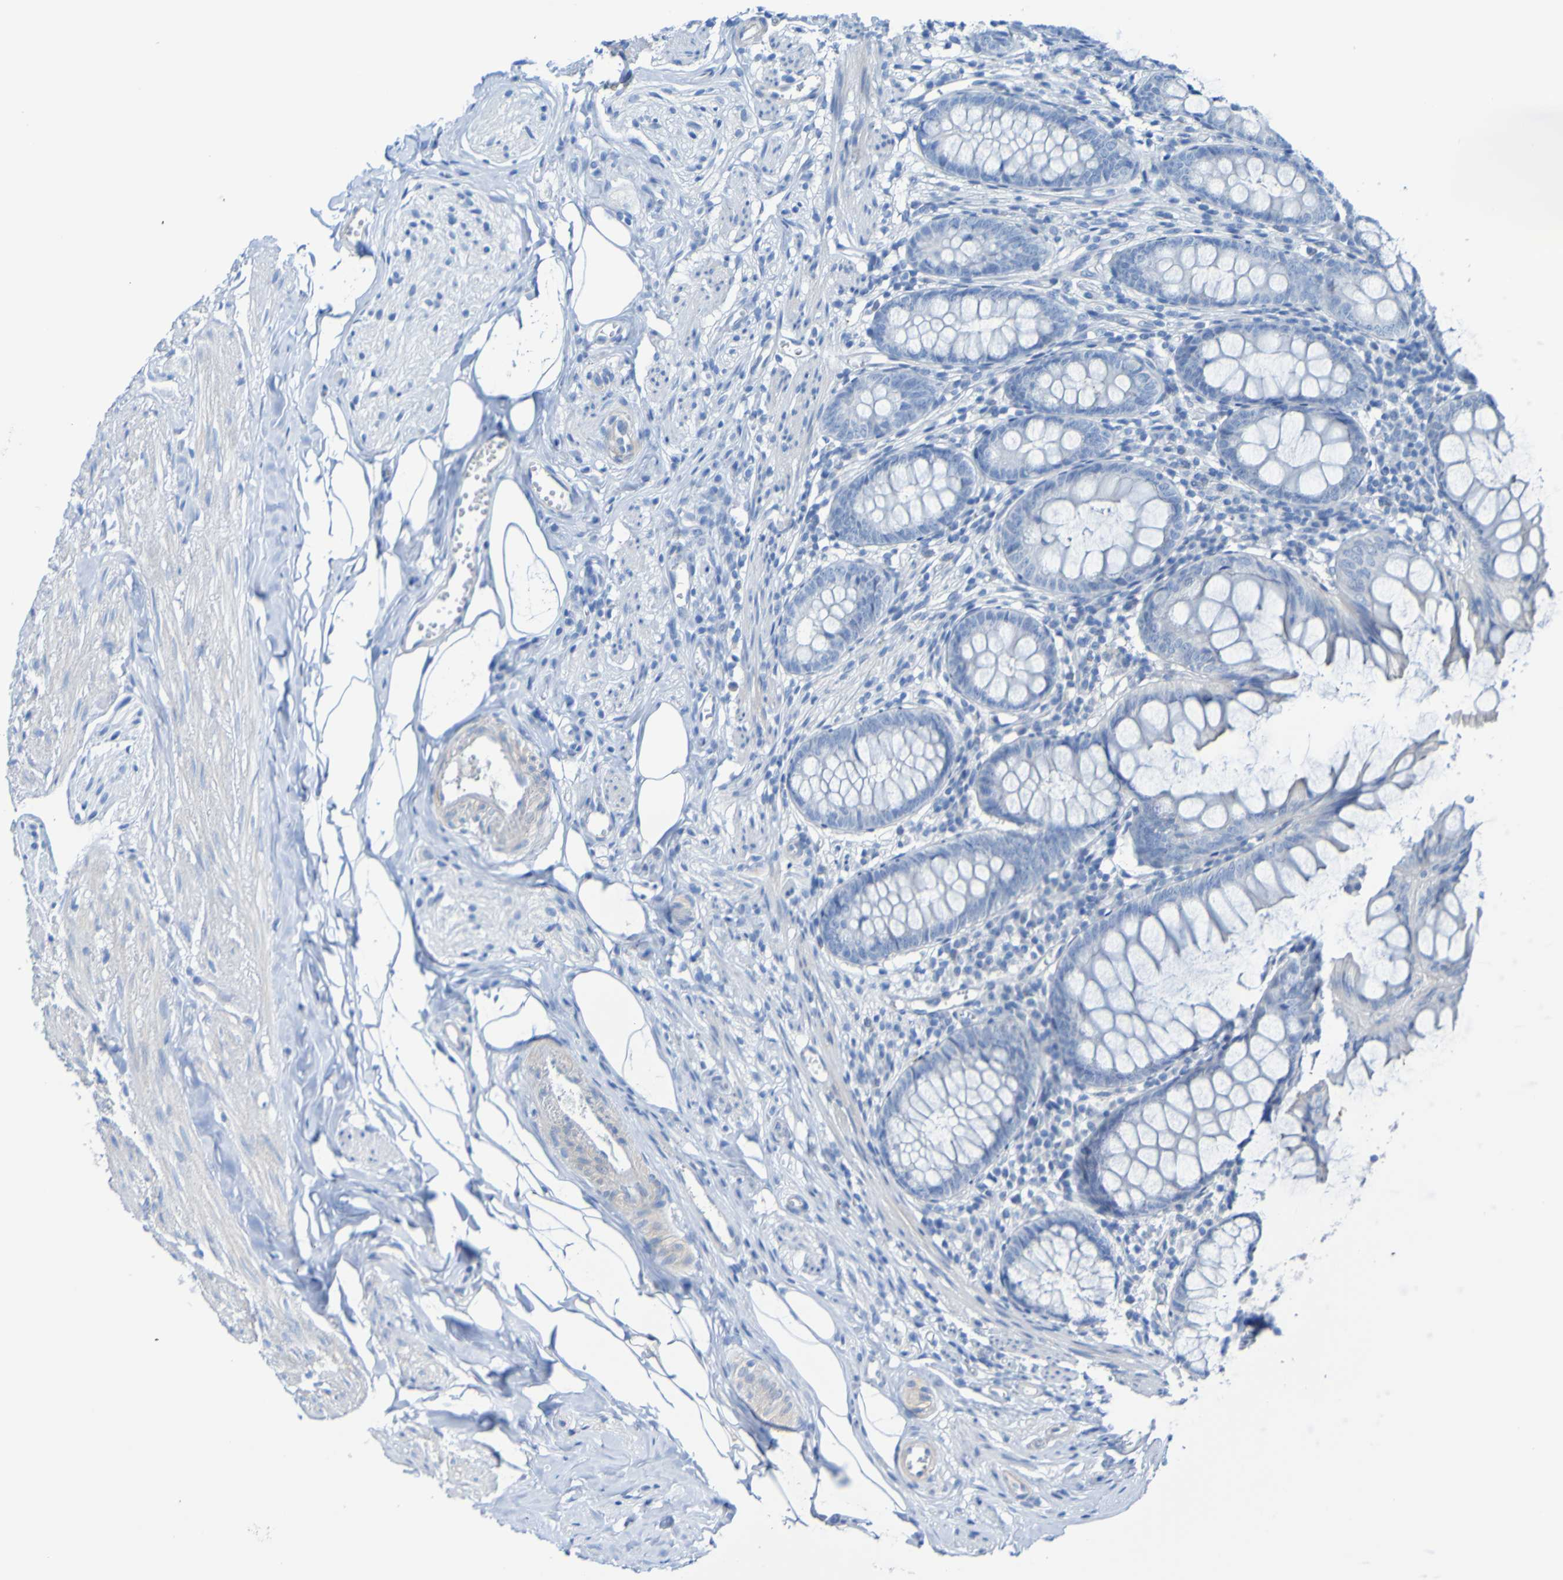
{"staining": {"intensity": "negative", "quantity": "none", "location": "none"}, "tissue": "appendix", "cell_type": "Glandular cells", "image_type": "normal", "snomed": [{"axis": "morphology", "description": "Normal tissue, NOS"}, {"axis": "topography", "description": "Appendix"}], "caption": "Immunohistochemical staining of benign appendix demonstrates no significant positivity in glandular cells.", "gene": "ACMSD", "patient": {"sex": "female", "age": 77}}